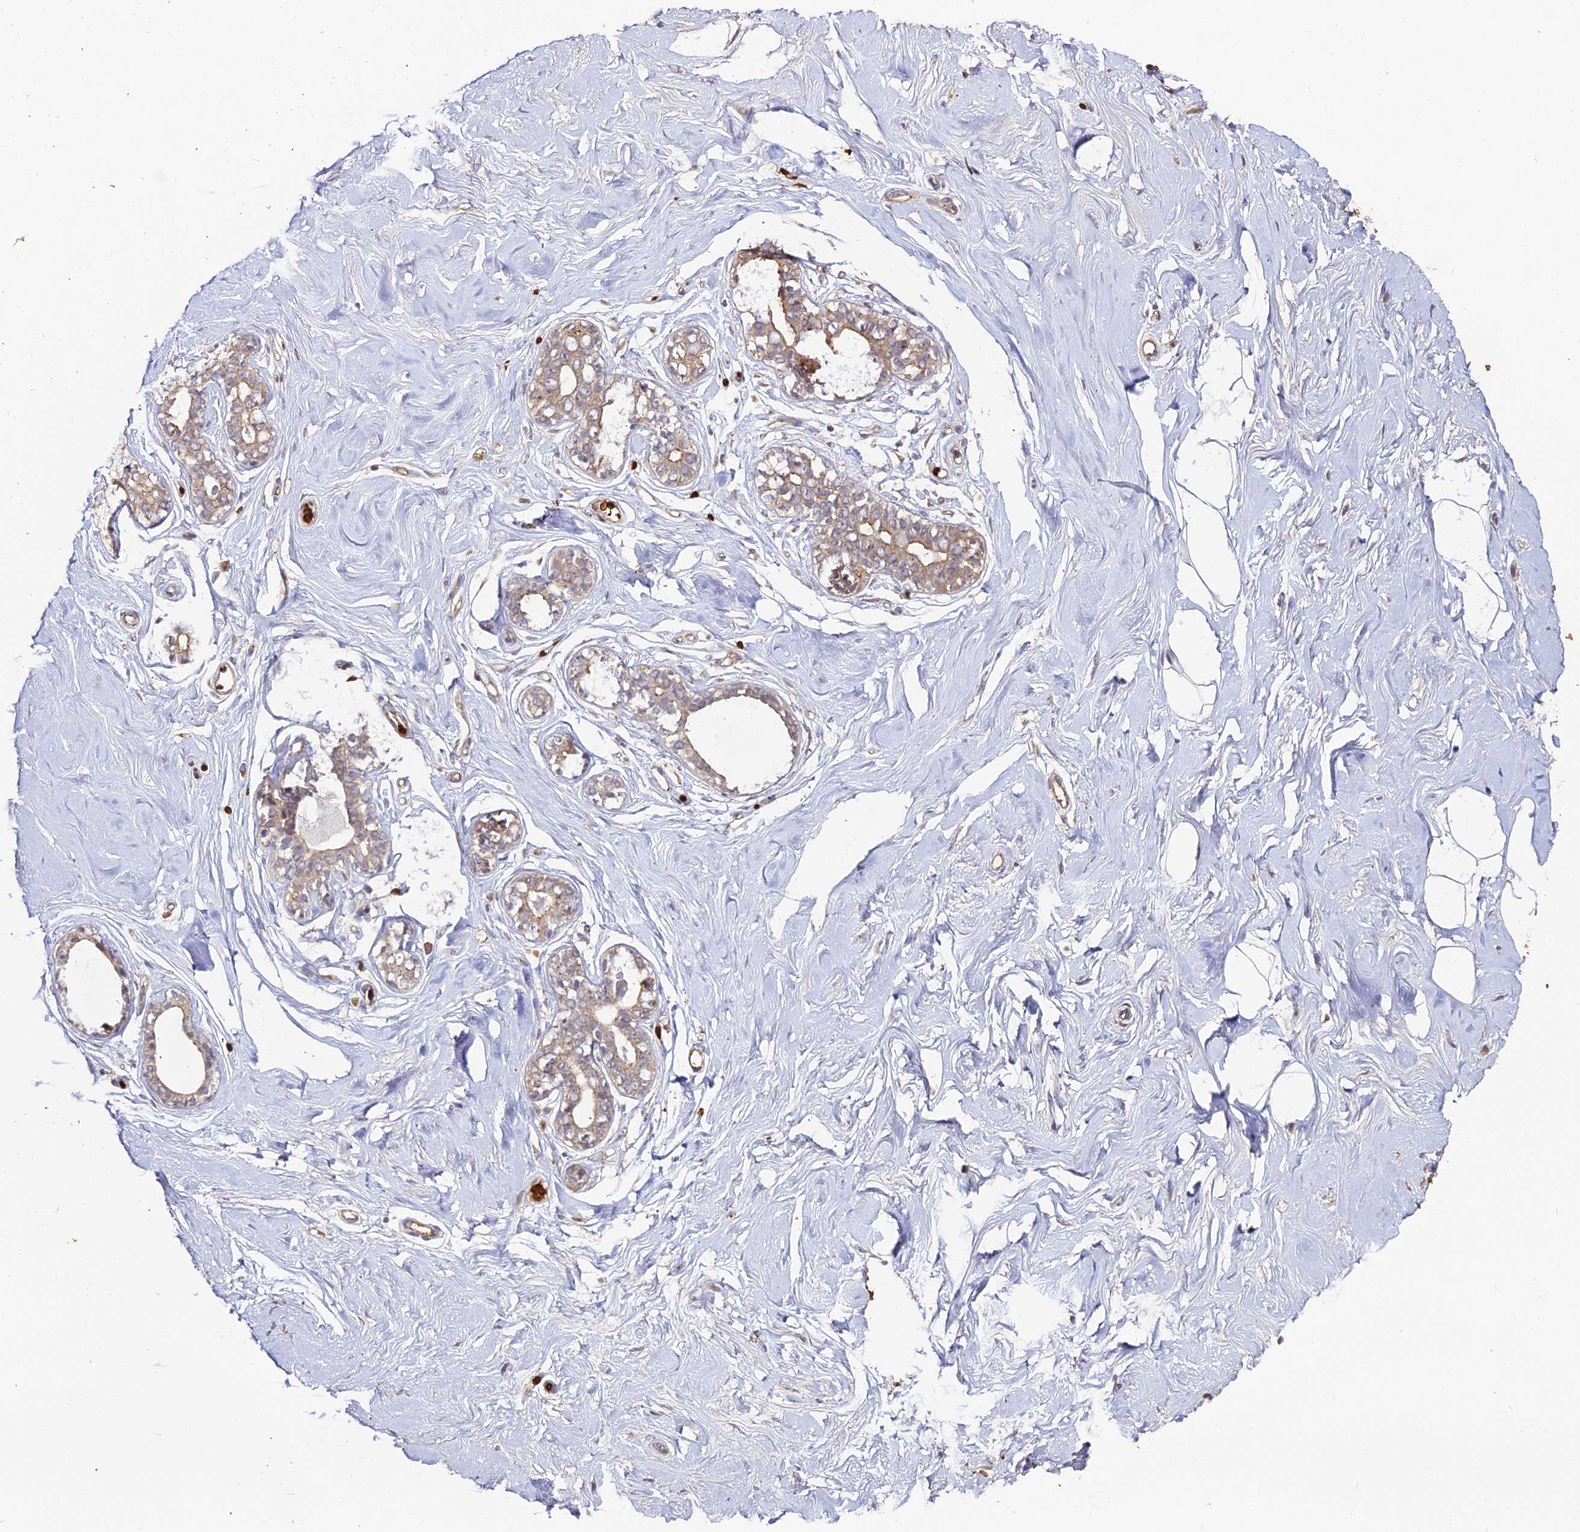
{"staining": {"intensity": "weak", "quantity": ">75%", "location": "cytoplasmic/membranous"}, "tissue": "breast", "cell_type": "Adipocytes", "image_type": "normal", "snomed": [{"axis": "morphology", "description": "Normal tissue, NOS"}, {"axis": "morphology", "description": "Adenoma, NOS"}, {"axis": "topography", "description": "Breast"}], "caption": "Immunohistochemical staining of unremarkable human breast shows >75% levels of weak cytoplasmic/membranous protein positivity in about >75% of adipocytes. The staining was performed using DAB to visualize the protein expression in brown, while the nuclei were stained in blue with hematoxylin (Magnification: 20x).", "gene": "ZDBF2", "patient": {"sex": "female", "age": 23}}